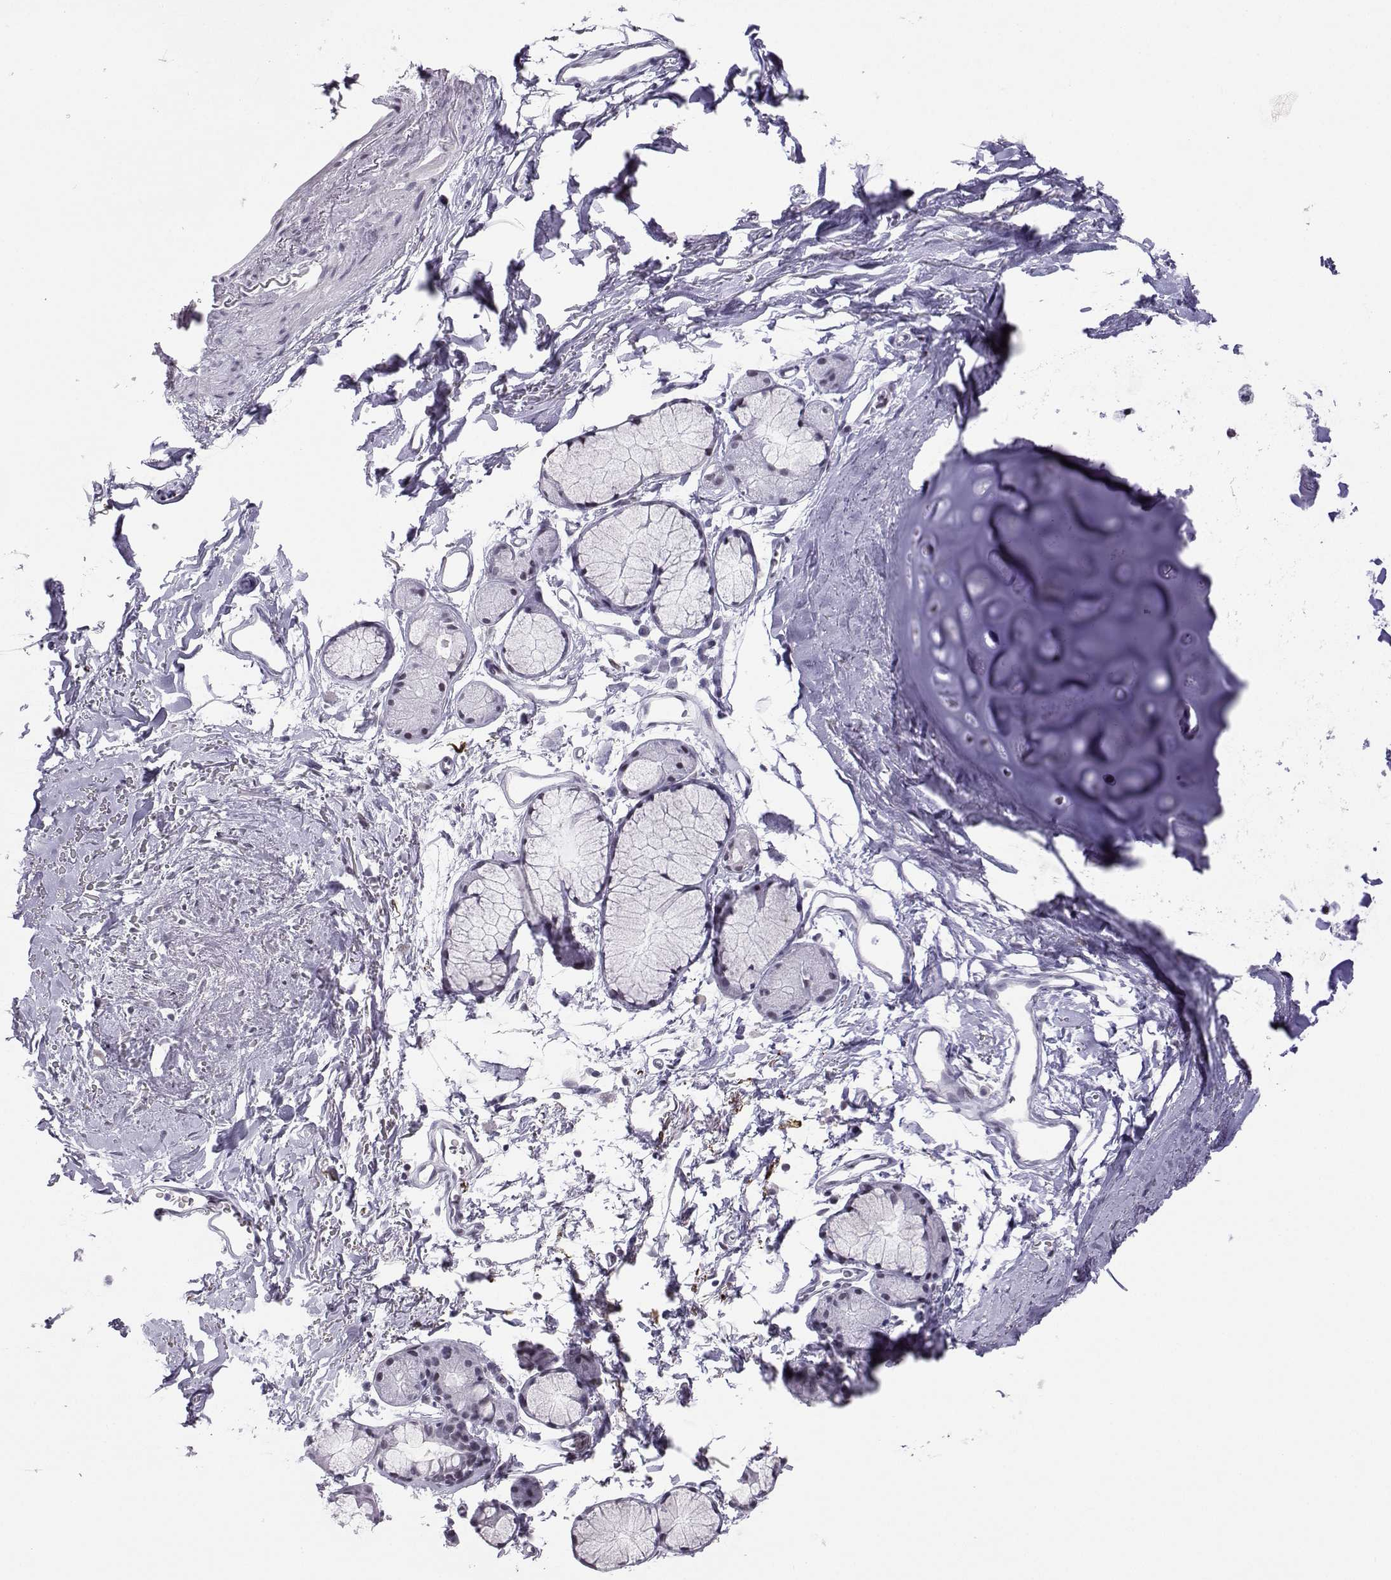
{"staining": {"intensity": "negative", "quantity": "none", "location": "none"}, "tissue": "adipose tissue", "cell_type": "Adipocytes", "image_type": "normal", "snomed": [{"axis": "morphology", "description": "Normal tissue, NOS"}, {"axis": "topography", "description": "Cartilage tissue"}, {"axis": "topography", "description": "Bronchus"}], "caption": "This photomicrograph is of benign adipose tissue stained with immunohistochemistry to label a protein in brown with the nuclei are counter-stained blue. There is no expression in adipocytes.", "gene": "LORICRIN", "patient": {"sex": "female", "age": 79}}